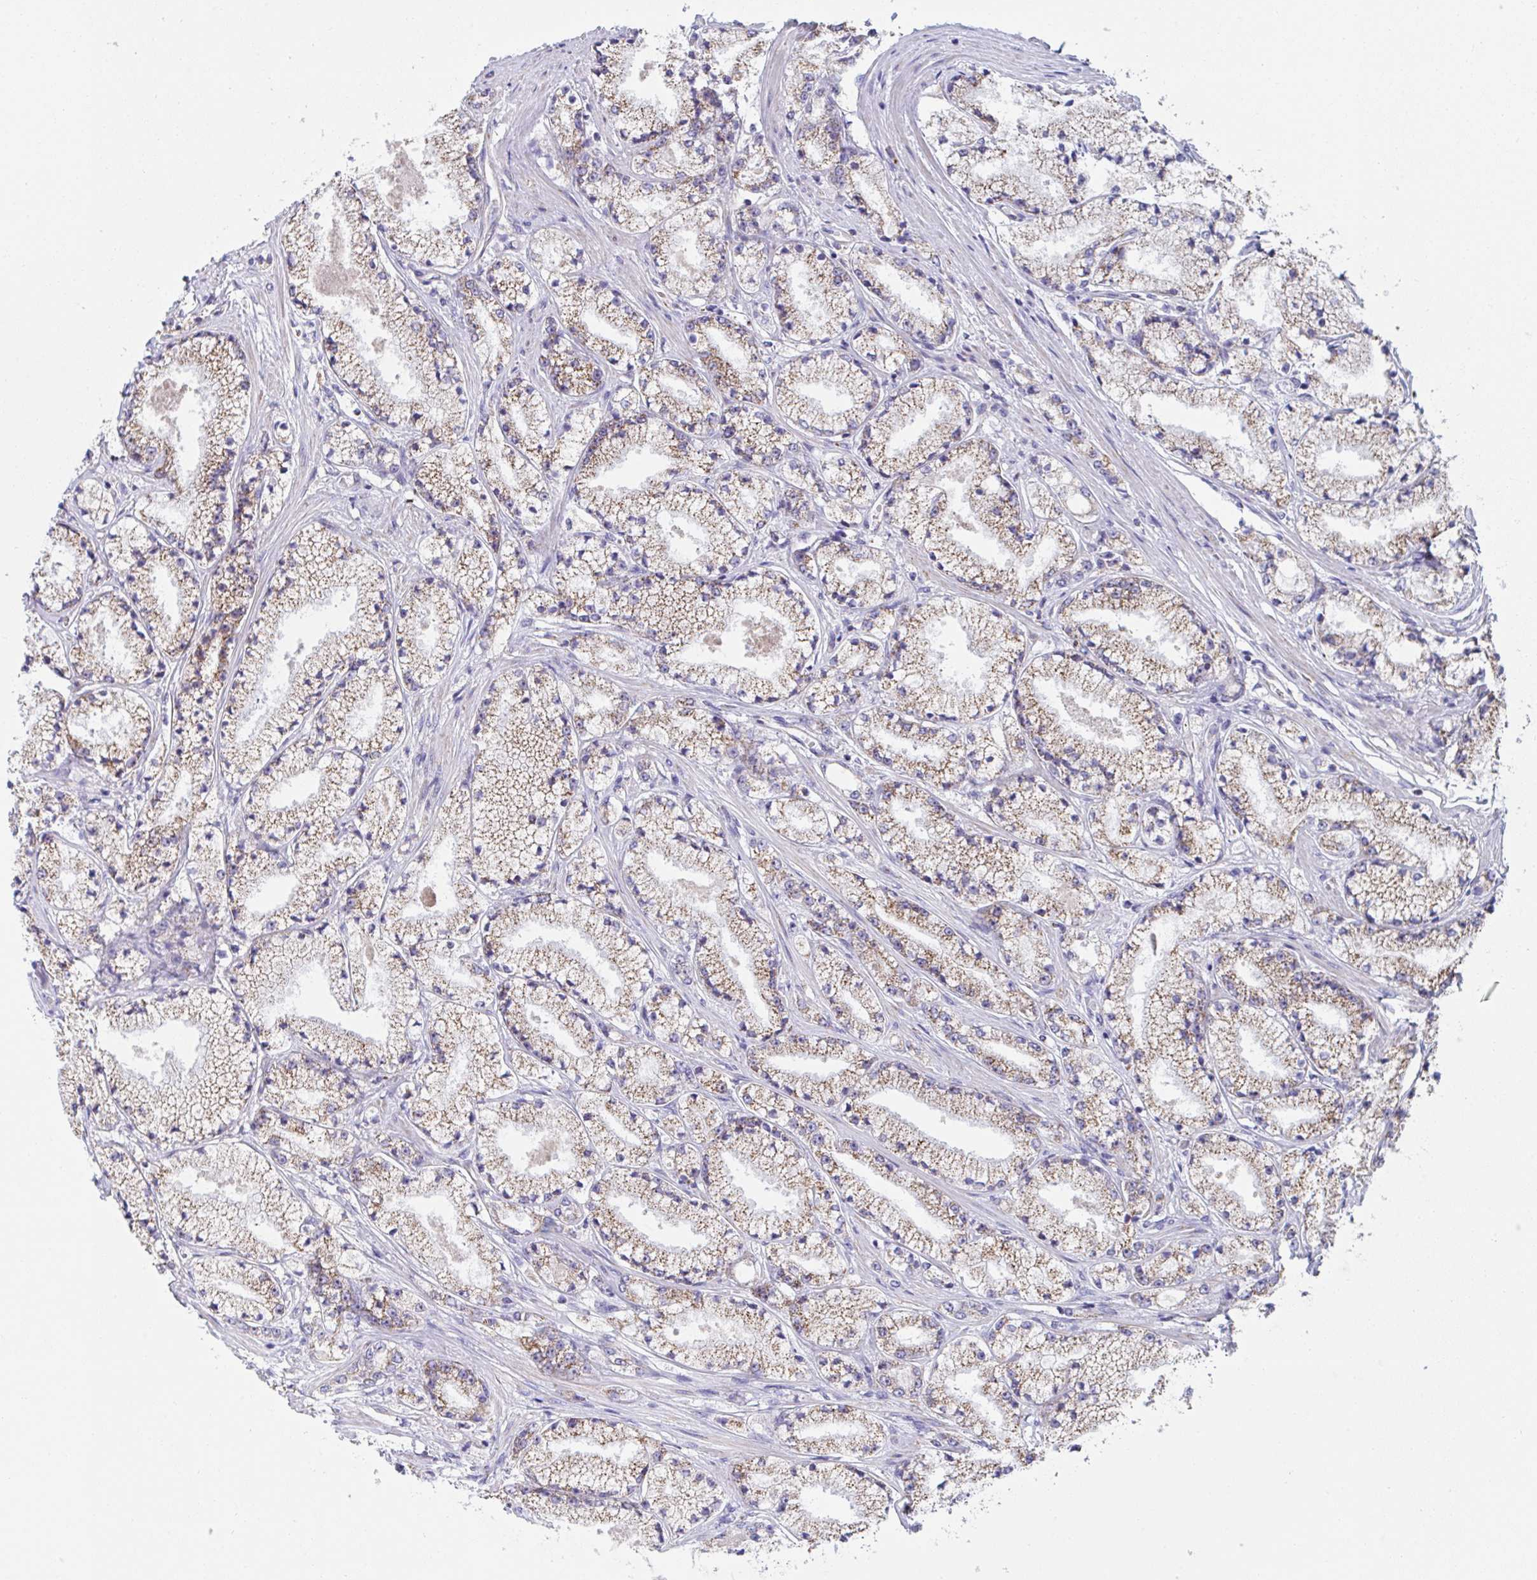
{"staining": {"intensity": "moderate", "quantity": ">75%", "location": "cytoplasmic/membranous"}, "tissue": "prostate cancer", "cell_type": "Tumor cells", "image_type": "cancer", "snomed": [{"axis": "morphology", "description": "Adenocarcinoma, High grade"}, {"axis": "topography", "description": "Prostate"}], "caption": "Brown immunohistochemical staining in human prostate adenocarcinoma (high-grade) demonstrates moderate cytoplasmic/membranous staining in about >75% of tumor cells. (brown staining indicates protein expression, while blue staining denotes nuclei).", "gene": "NDUFA7", "patient": {"sex": "male", "age": 63}}